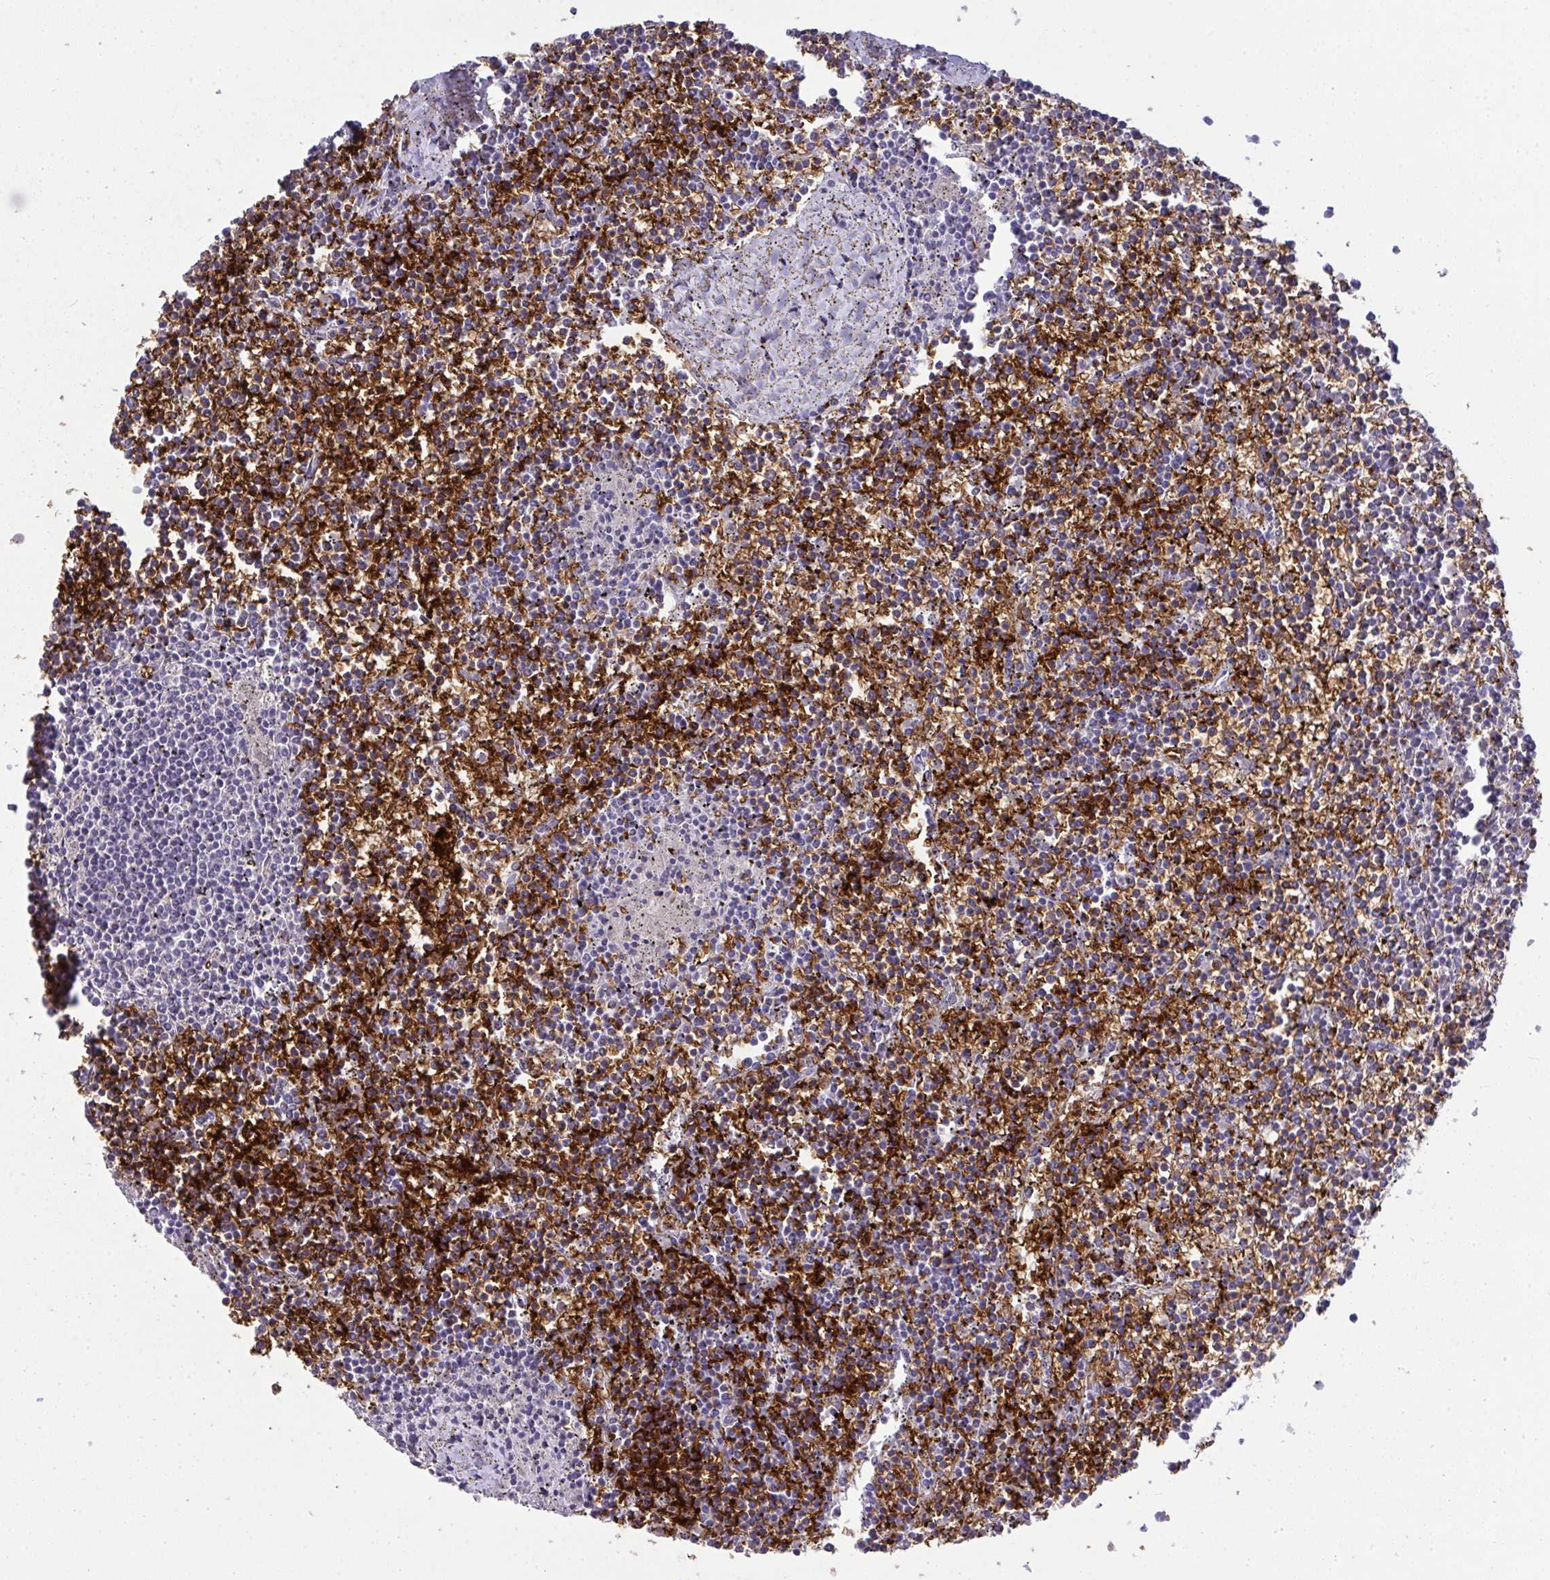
{"staining": {"intensity": "negative", "quantity": "none", "location": "none"}, "tissue": "lymphoma", "cell_type": "Tumor cells", "image_type": "cancer", "snomed": [{"axis": "morphology", "description": "Malignant lymphoma, non-Hodgkin's type, Low grade"}, {"axis": "topography", "description": "Spleen"}], "caption": "High power microscopy histopathology image of an immunohistochemistry micrograph of lymphoma, revealing no significant positivity in tumor cells.", "gene": "SPTB", "patient": {"sex": "female", "age": 19}}